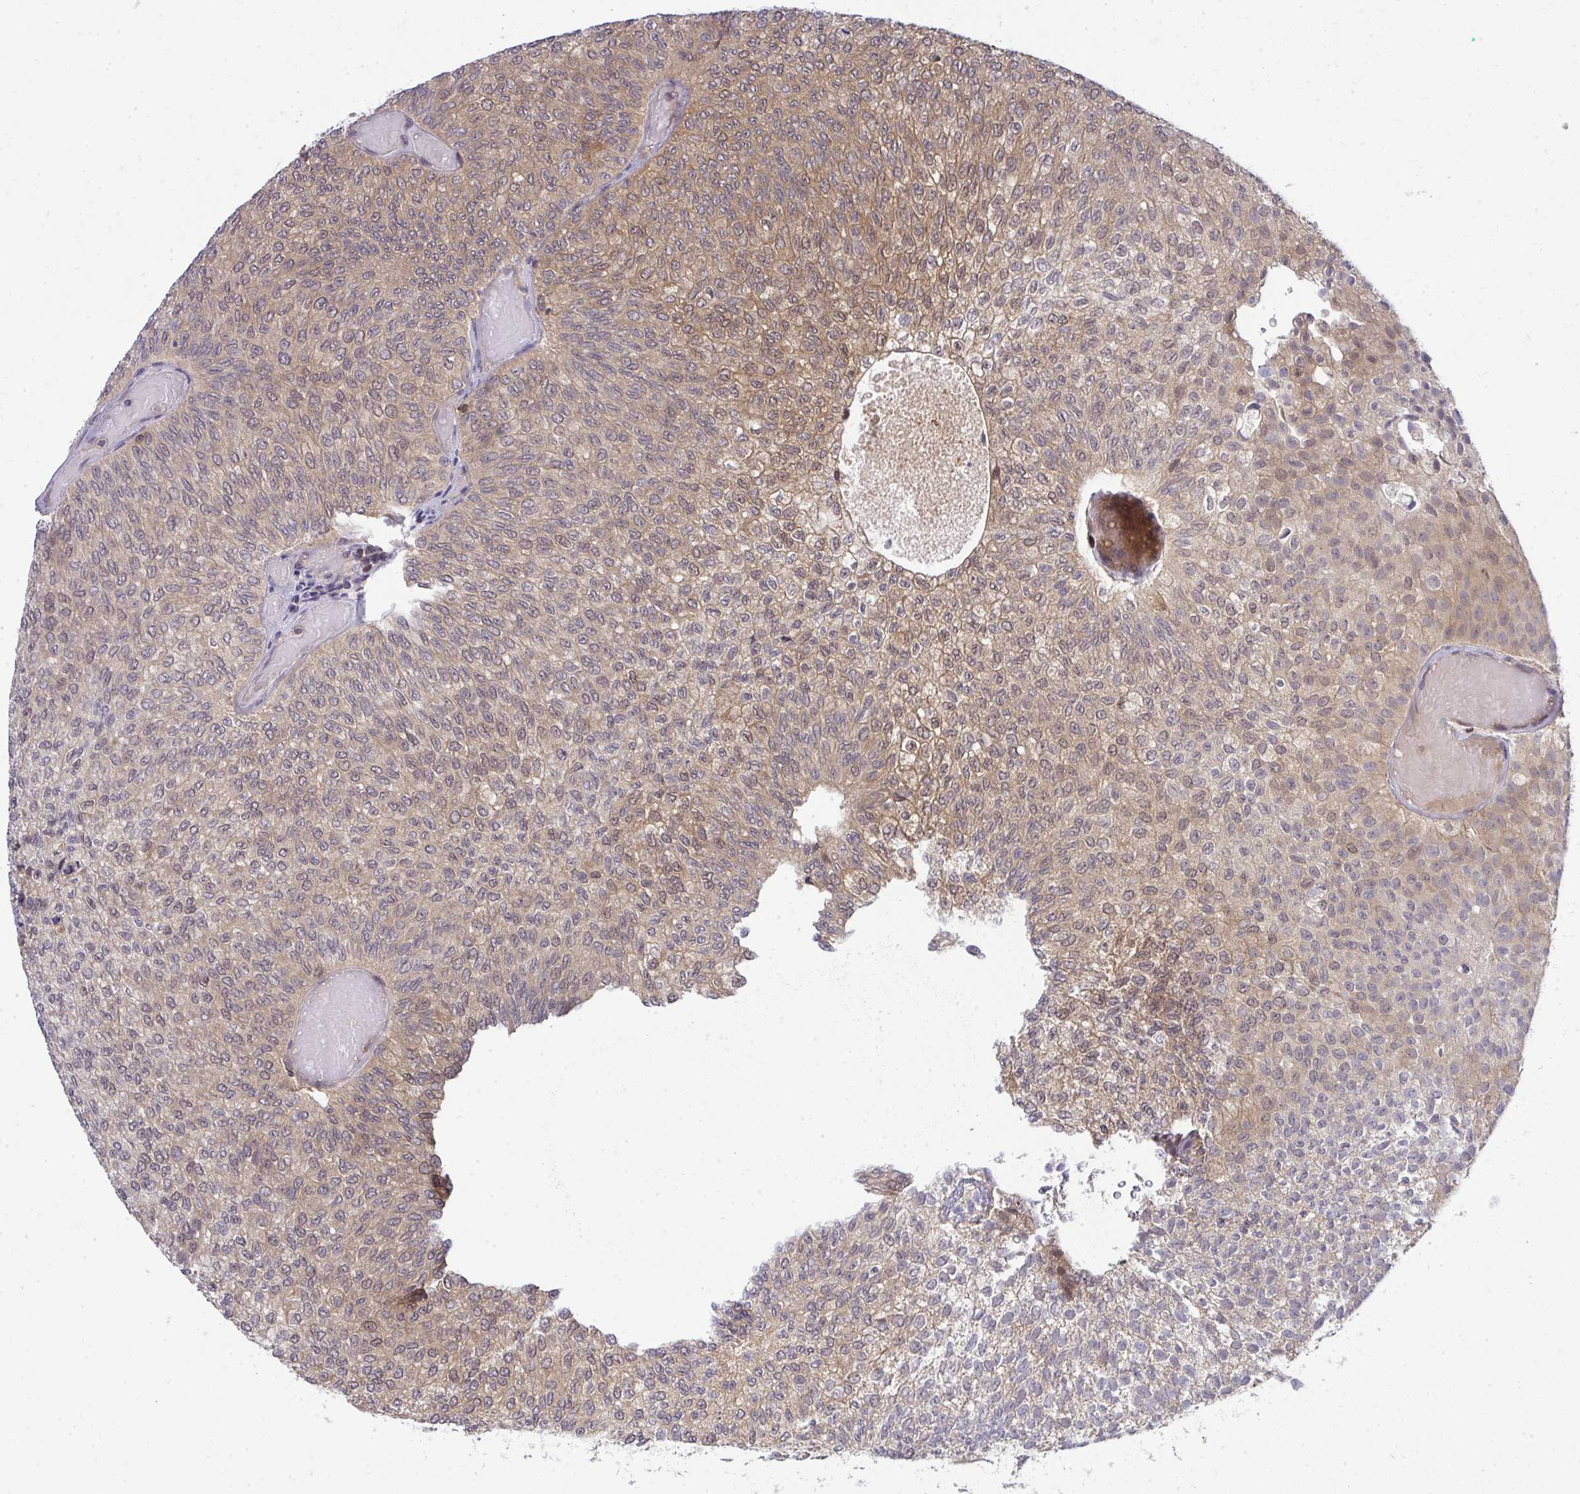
{"staining": {"intensity": "moderate", "quantity": ">75%", "location": "cytoplasmic/membranous"}, "tissue": "urothelial cancer", "cell_type": "Tumor cells", "image_type": "cancer", "snomed": [{"axis": "morphology", "description": "Urothelial carcinoma, Low grade"}, {"axis": "topography", "description": "Urinary bladder"}], "caption": "Moderate cytoplasmic/membranous staining for a protein is appreciated in about >75% of tumor cells of urothelial cancer using IHC.", "gene": "HDHD2", "patient": {"sex": "male", "age": 78}}